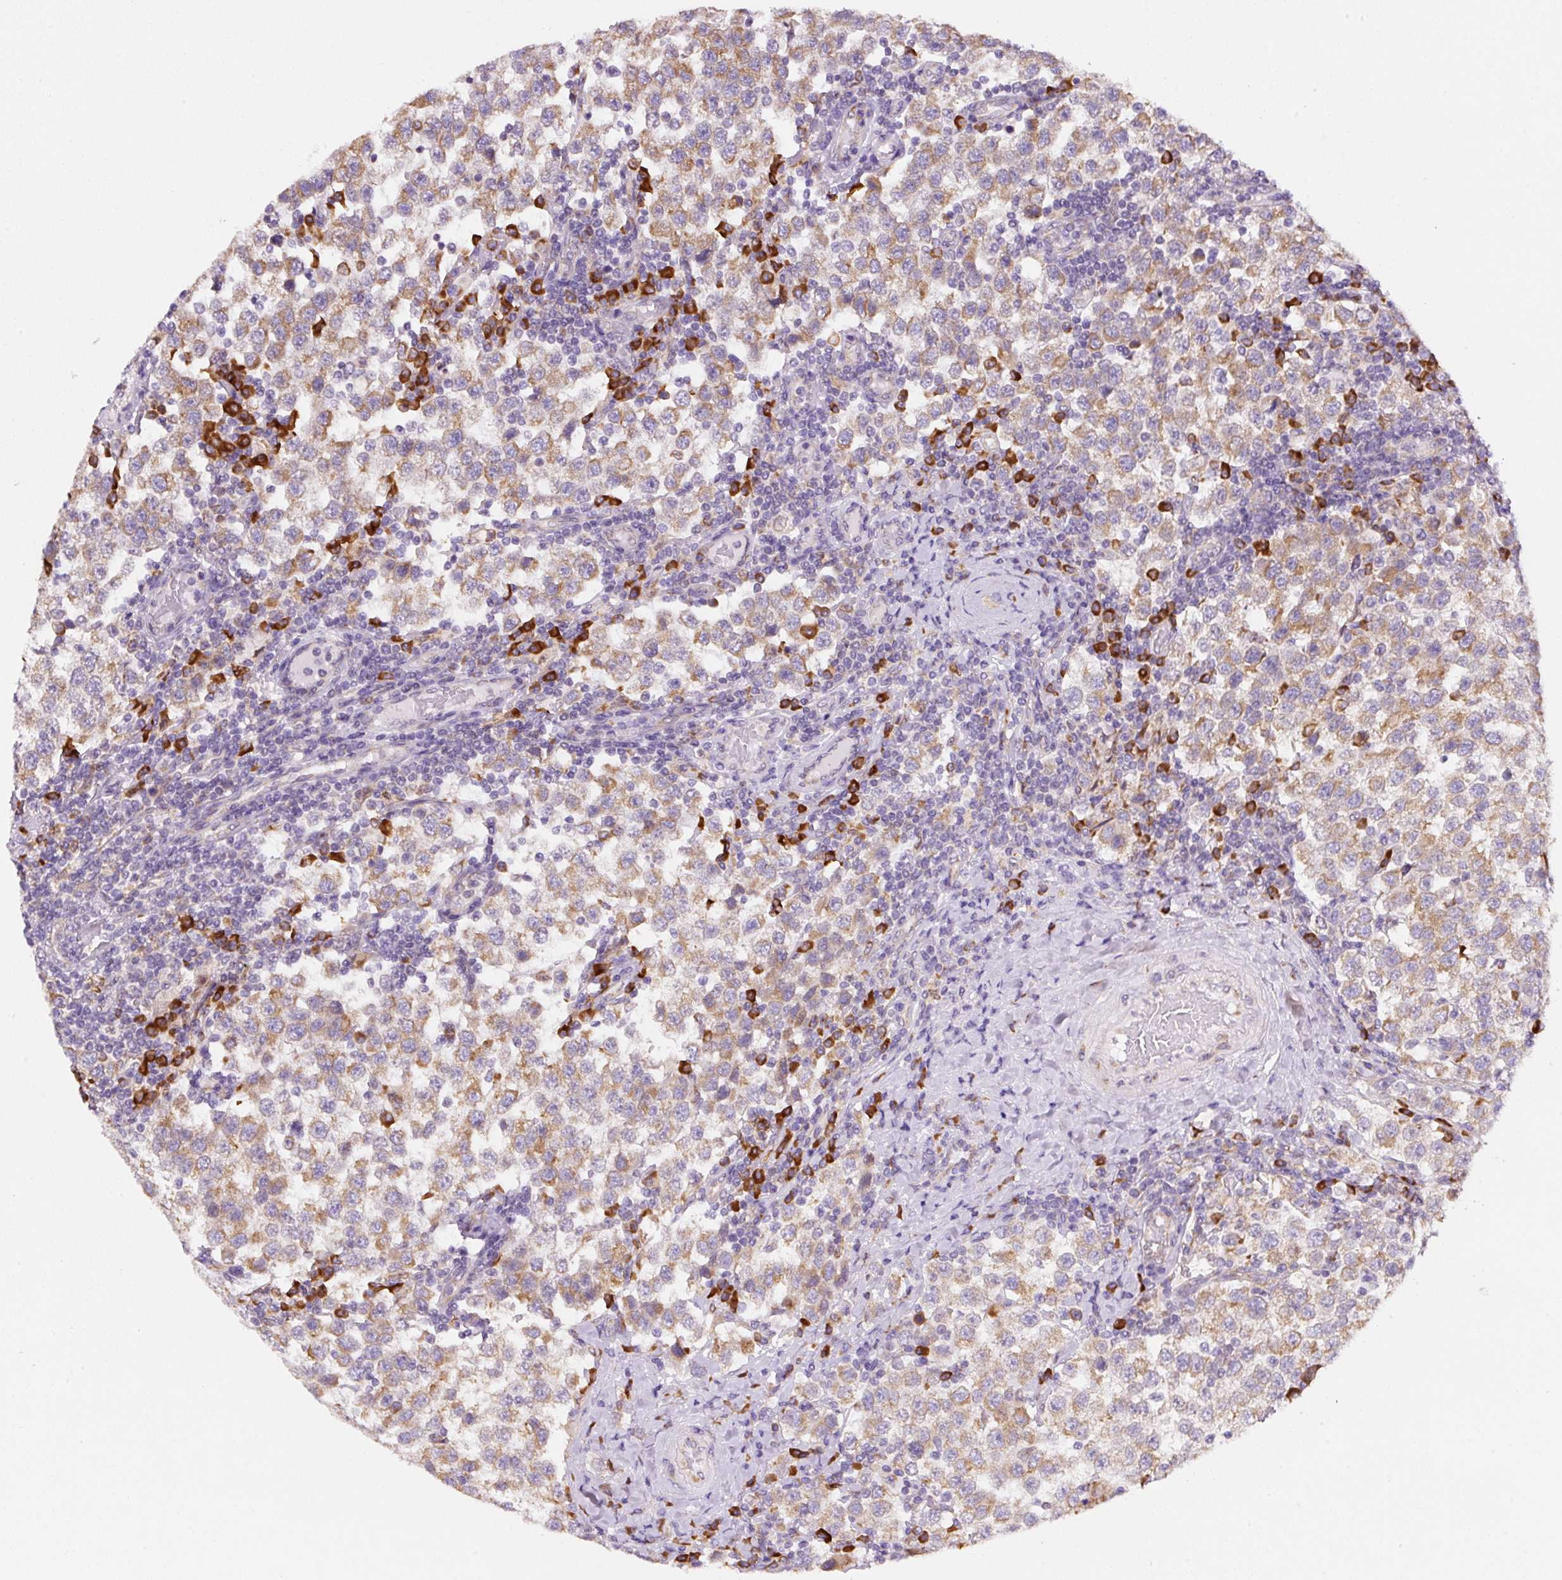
{"staining": {"intensity": "moderate", "quantity": ">75%", "location": "cytoplasmic/membranous"}, "tissue": "testis cancer", "cell_type": "Tumor cells", "image_type": "cancer", "snomed": [{"axis": "morphology", "description": "Seminoma, NOS"}, {"axis": "topography", "description": "Testis"}], "caption": "A photomicrograph showing moderate cytoplasmic/membranous expression in approximately >75% of tumor cells in testis seminoma, as visualized by brown immunohistochemical staining.", "gene": "DDOST", "patient": {"sex": "male", "age": 34}}